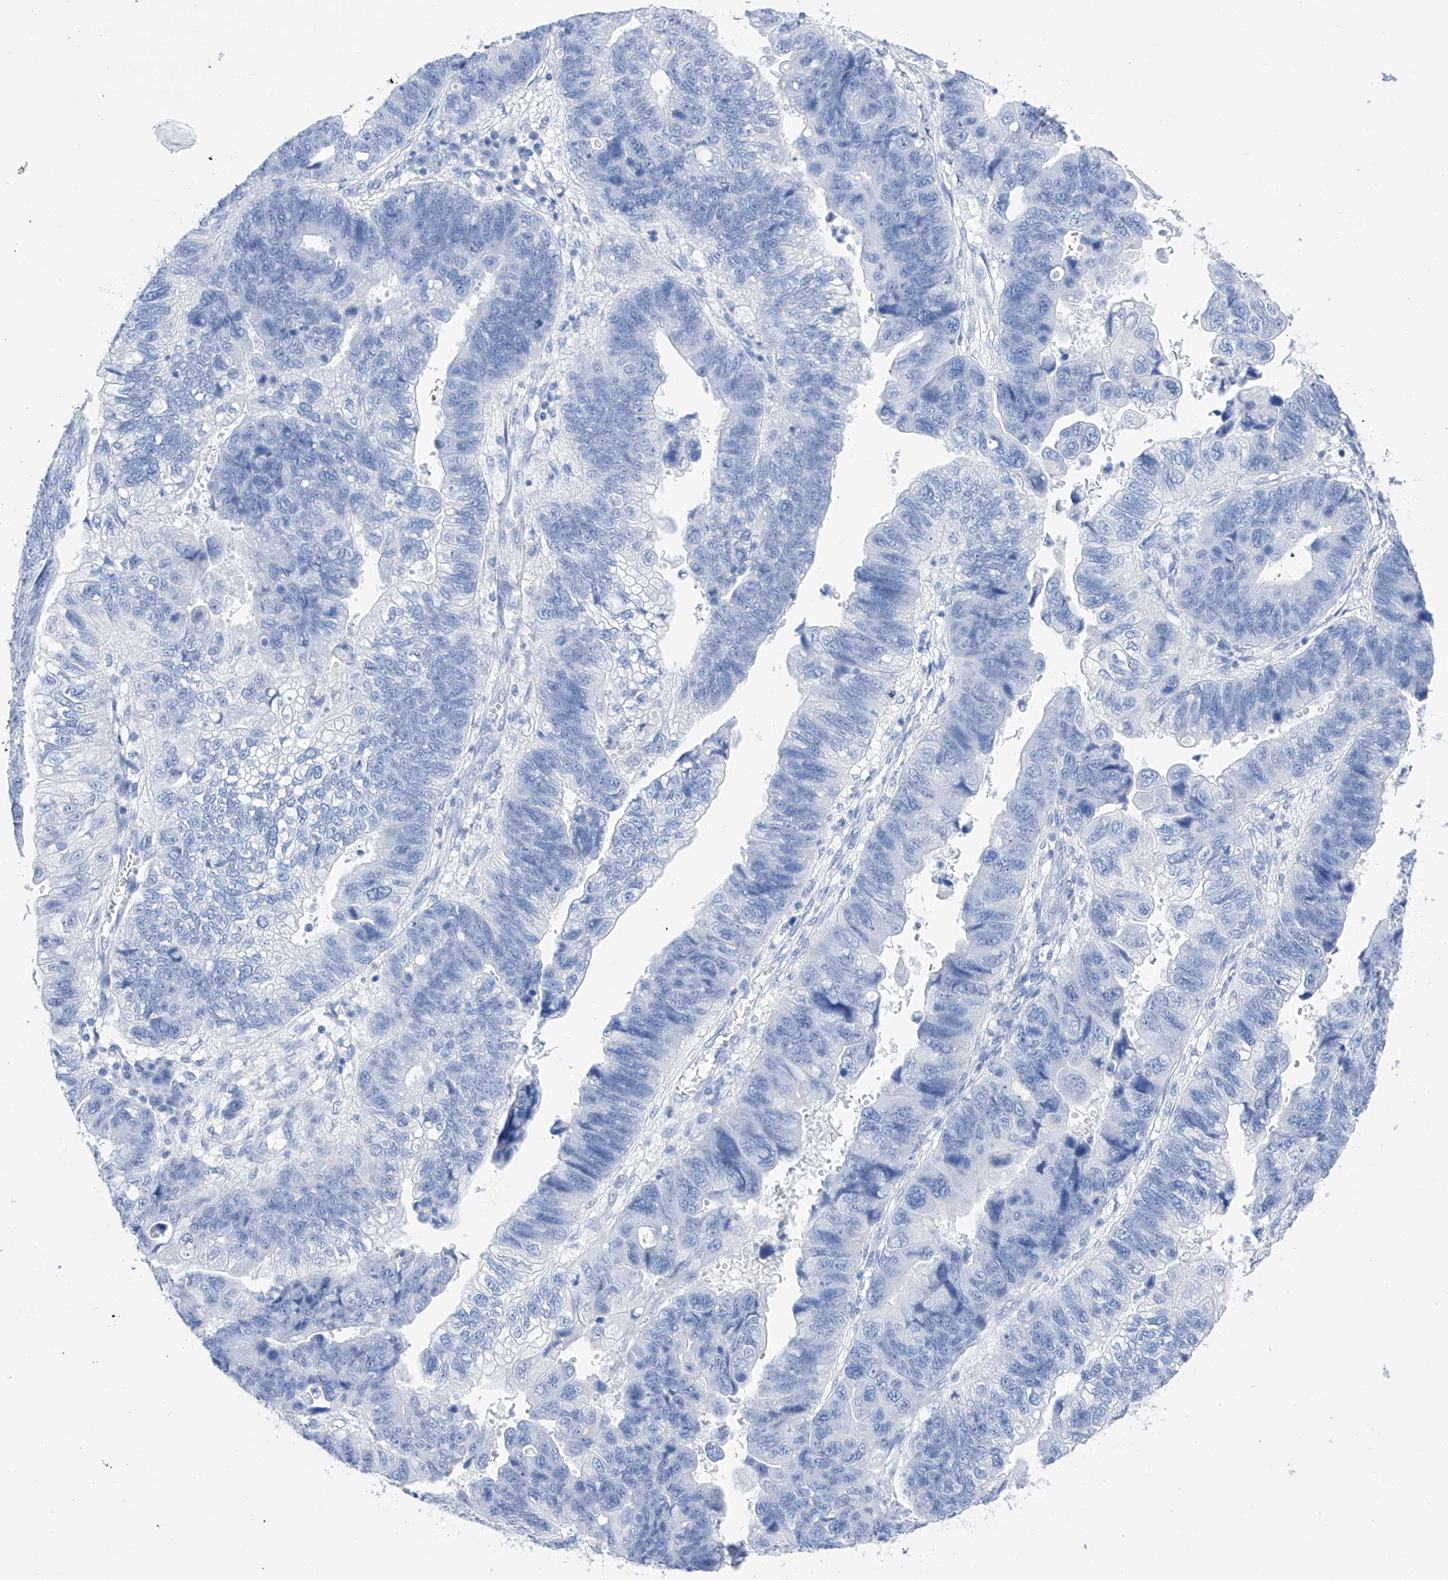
{"staining": {"intensity": "negative", "quantity": "none", "location": "none"}, "tissue": "stomach cancer", "cell_type": "Tumor cells", "image_type": "cancer", "snomed": [{"axis": "morphology", "description": "Adenocarcinoma, NOS"}, {"axis": "topography", "description": "Stomach"}], "caption": "IHC micrograph of stomach adenocarcinoma stained for a protein (brown), which reveals no expression in tumor cells. The staining is performed using DAB (3,3'-diaminobenzidine) brown chromogen with nuclei counter-stained in using hematoxylin.", "gene": "FLG", "patient": {"sex": "male", "age": 59}}